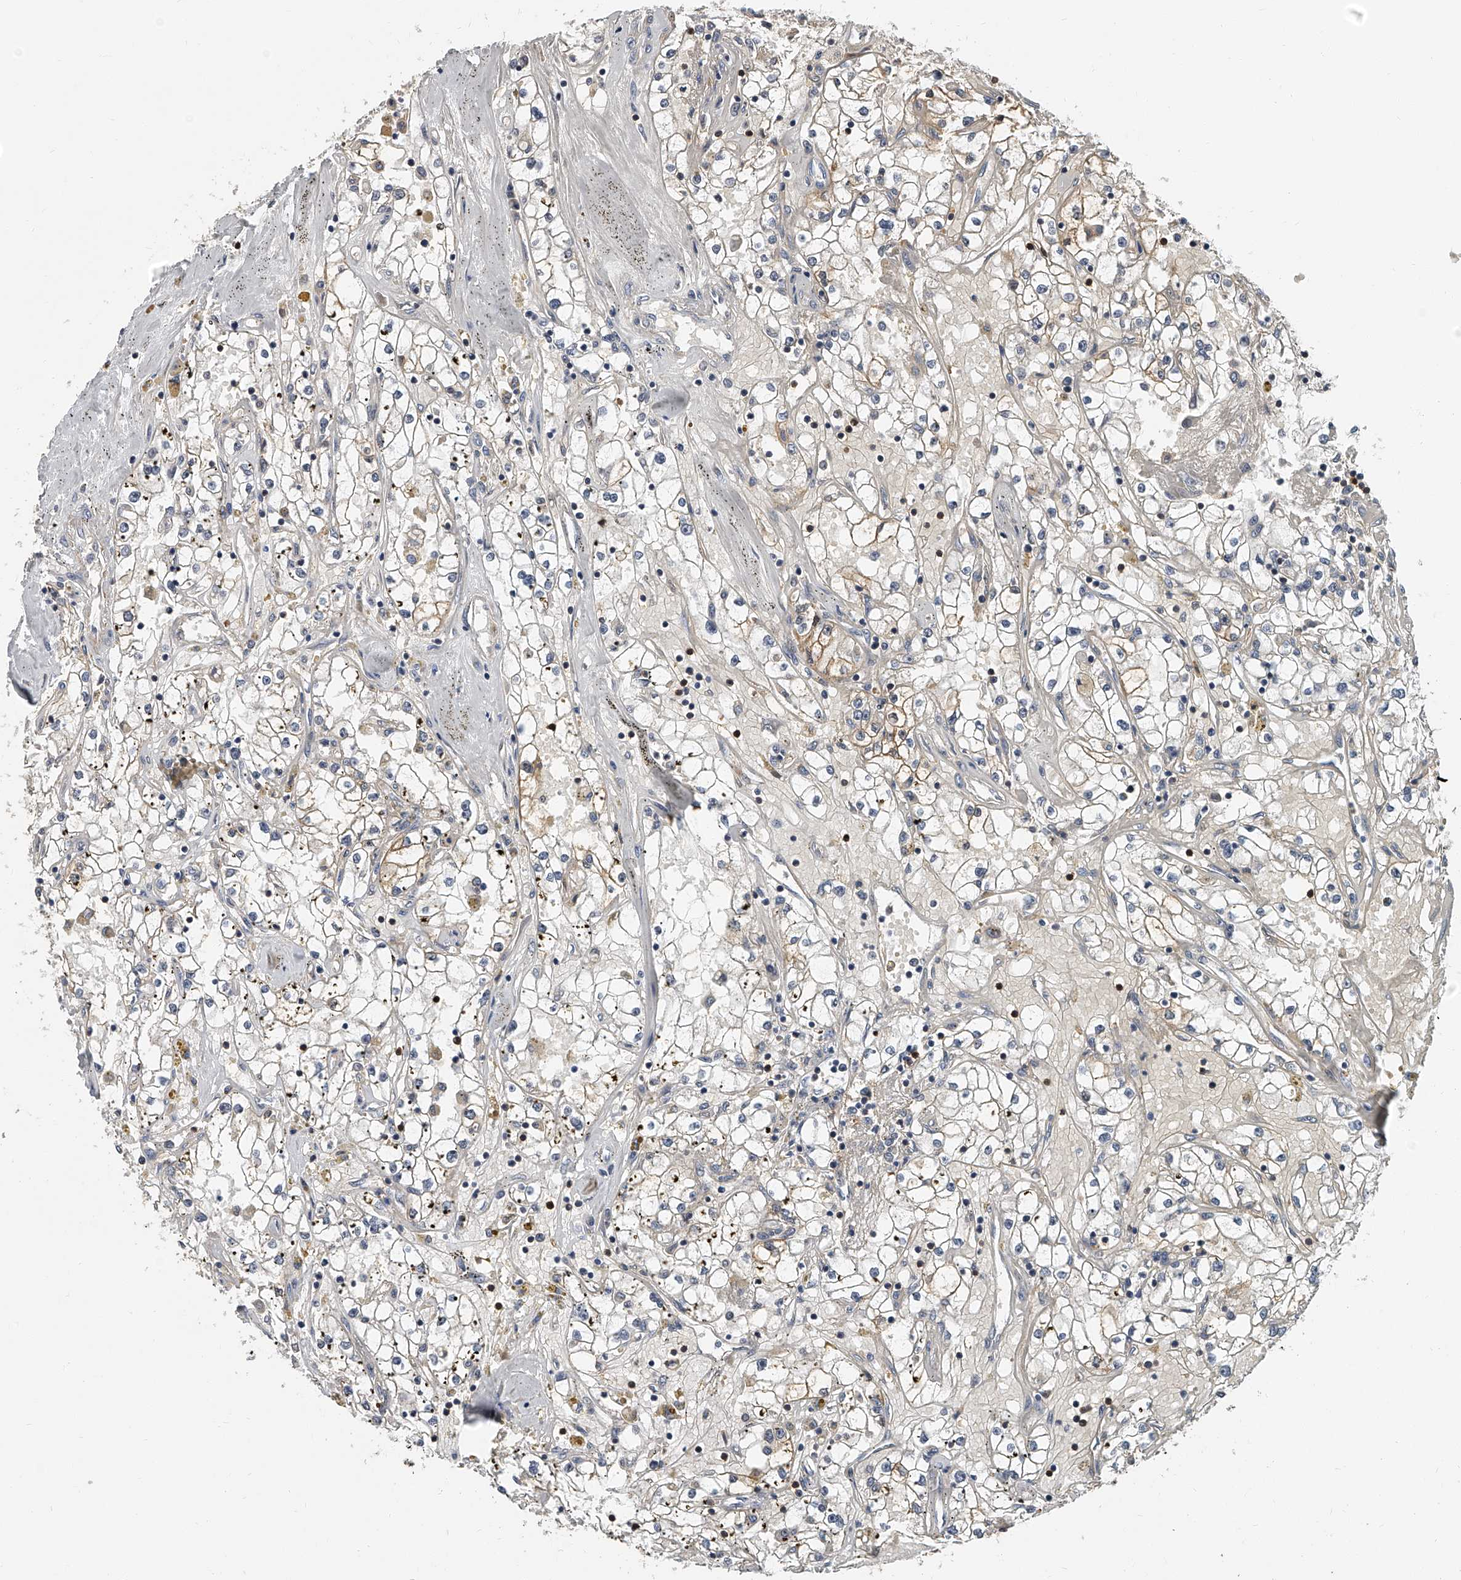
{"staining": {"intensity": "moderate", "quantity": "<25%", "location": "cytoplasmic/membranous"}, "tissue": "renal cancer", "cell_type": "Tumor cells", "image_type": "cancer", "snomed": [{"axis": "morphology", "description": "Adenocarcinoma, NOS"}, {"axis": "topography", "description": "Kidney"}], "caption": "DAB immunohistochemical staining of human renal cancer (adenocarcinoma) reveals moderate cytoplasmic/membranous protein positivity in about <25% of tumor cells. The staining was performed using DAB (3,3'-diaminobenzidine) to visualize the protein expression in brown, while the nuclei were stained in blue with hematoxylin (Magnification: 20x).", "gene": "CD200", "patient": {"sex": "male", "age": 56}}